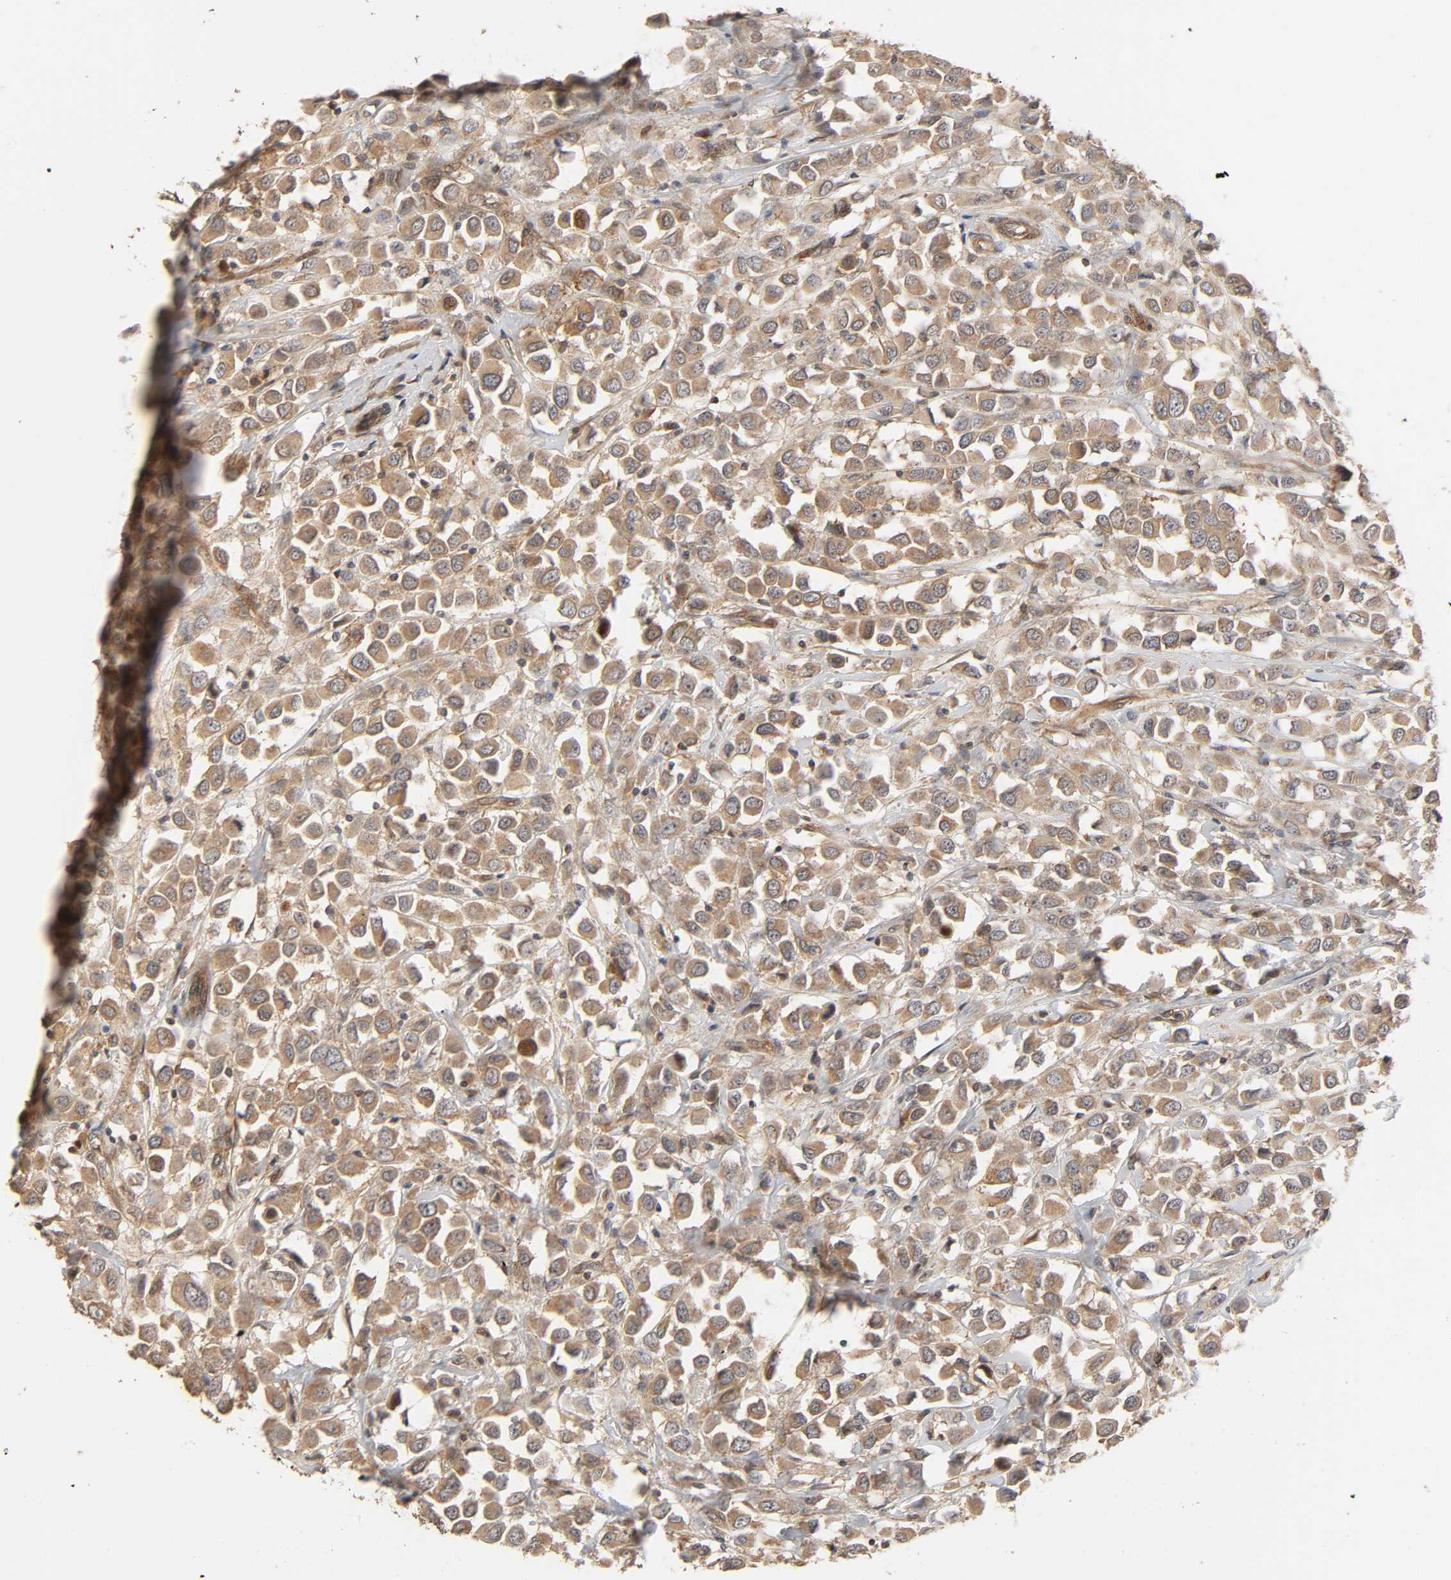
{"staining": {"intensity": "moderate", "quantity": ">75%", "location": "cytoplasmic/membranous"}, "tissue": "breast cancer", "cell_type": "Tumor cells", "image_type": "cancer", "snomed": [{"axis": "morphology", "description": "Duct carcinoma"}, {"axis": "topography", "description": "Breast"}], "caption": "Breast cancer tissue reveals moderate cytoplasmic/membranous positivity in approximately >75% of tumor cells, visualized by immunohistochemistry. (DAB = brown stain, brightfield microscopy at high magnification).", "gene": "NEMF", "patient": {"sex": "female", "age": 61}}